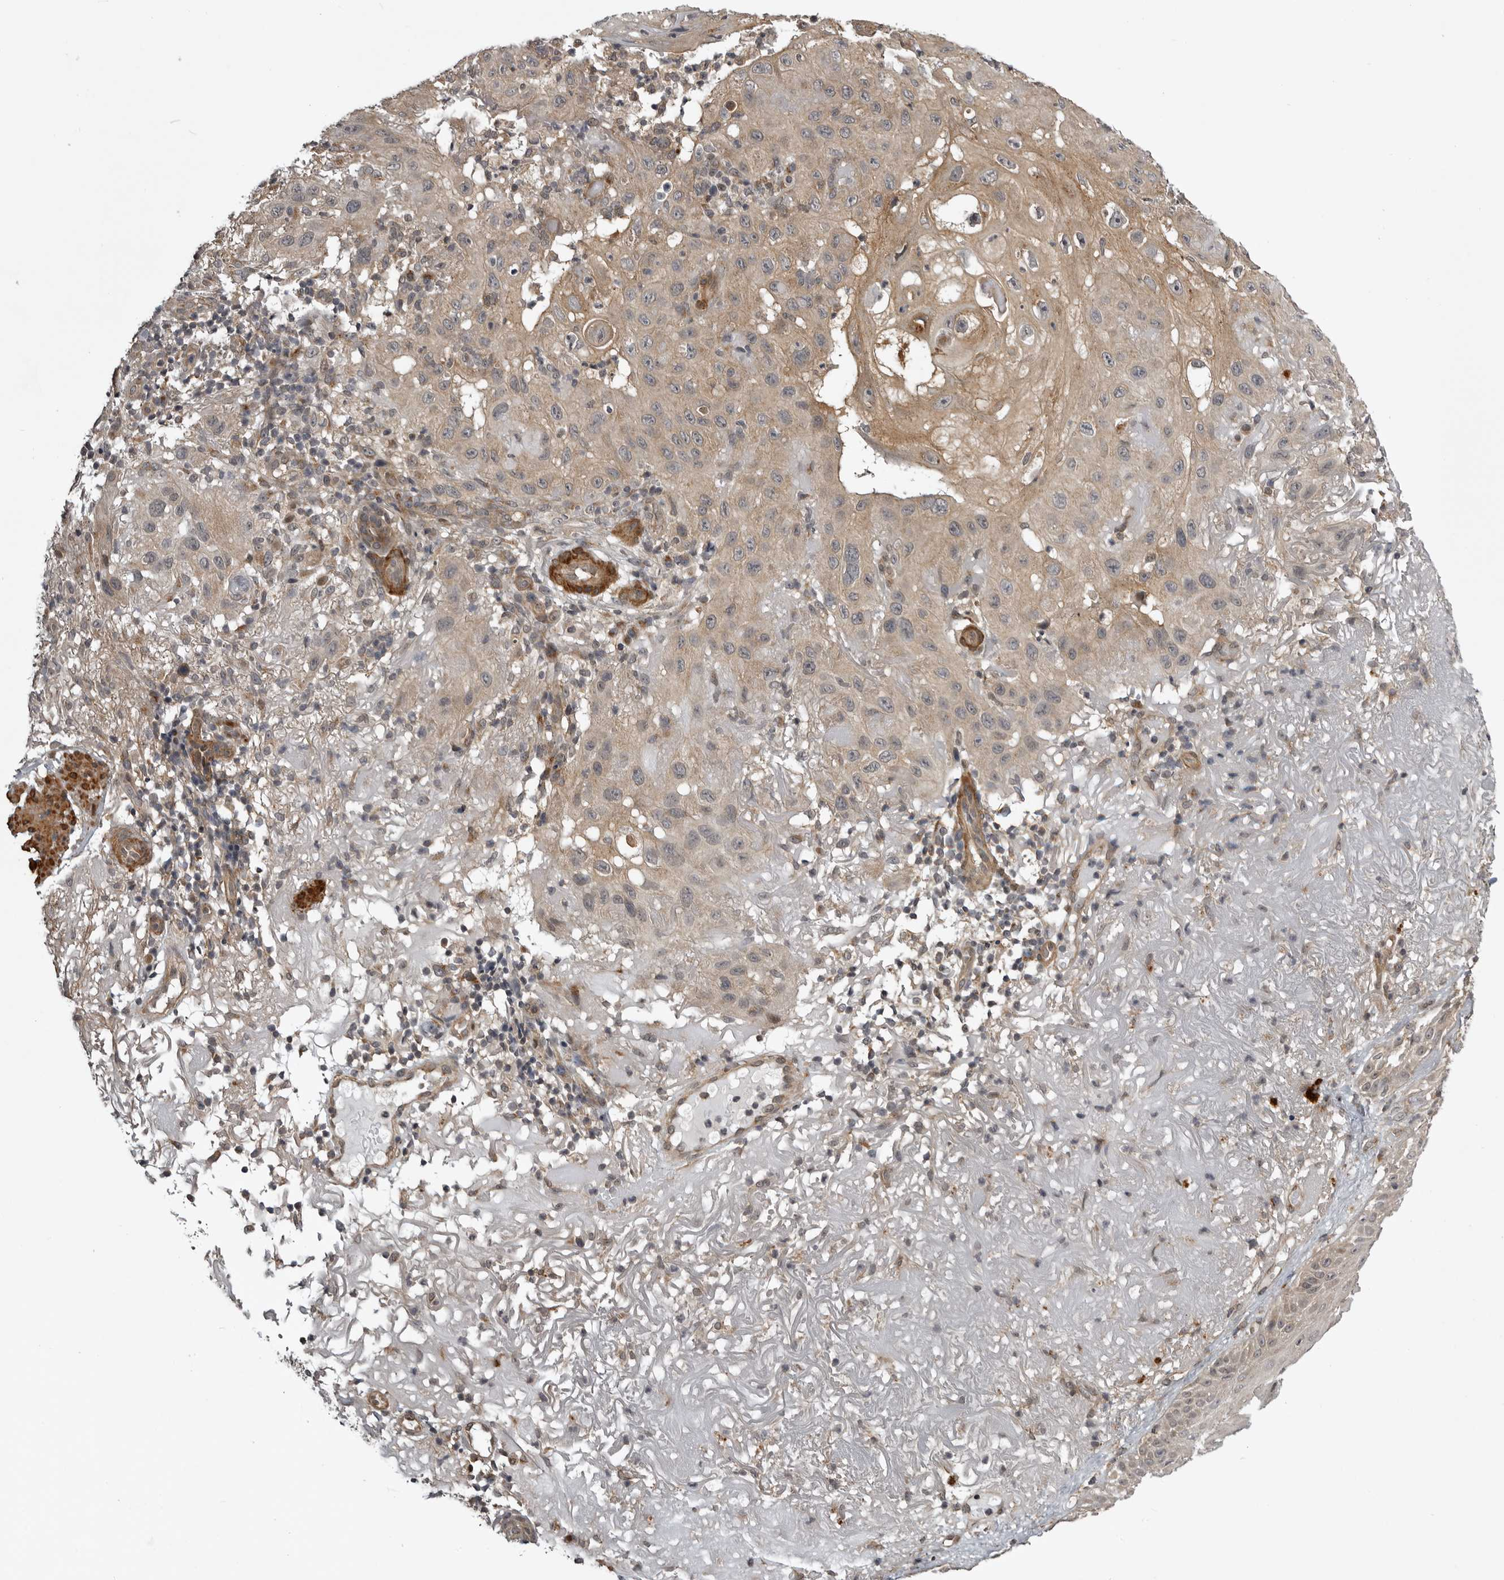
{"staining": {"intensity": "weak", "quantity": ">75%", "location": "cytoplasmic/membranous"}, "tissue": "skin cancer", "cell_type": "Tumor cells", "image_type": "cancer", "snomed": [{"axis": "morphology", "description": "Normal tissue, NOS"}, {"axis": "morphology", "description": "Squamous cell carcinoma, NOS"}, {"axis": "topography", "description": "Skin"}], "caption": "IHC histopathology image of skin squamous cell carcinoma stained for a protein (brown), which shows low levels of weak cytoplasmic/membranous expression in approximately >75% of tumor cells.", "gene": "SNX16", "patient": {"sex": "female", "age": 96}}